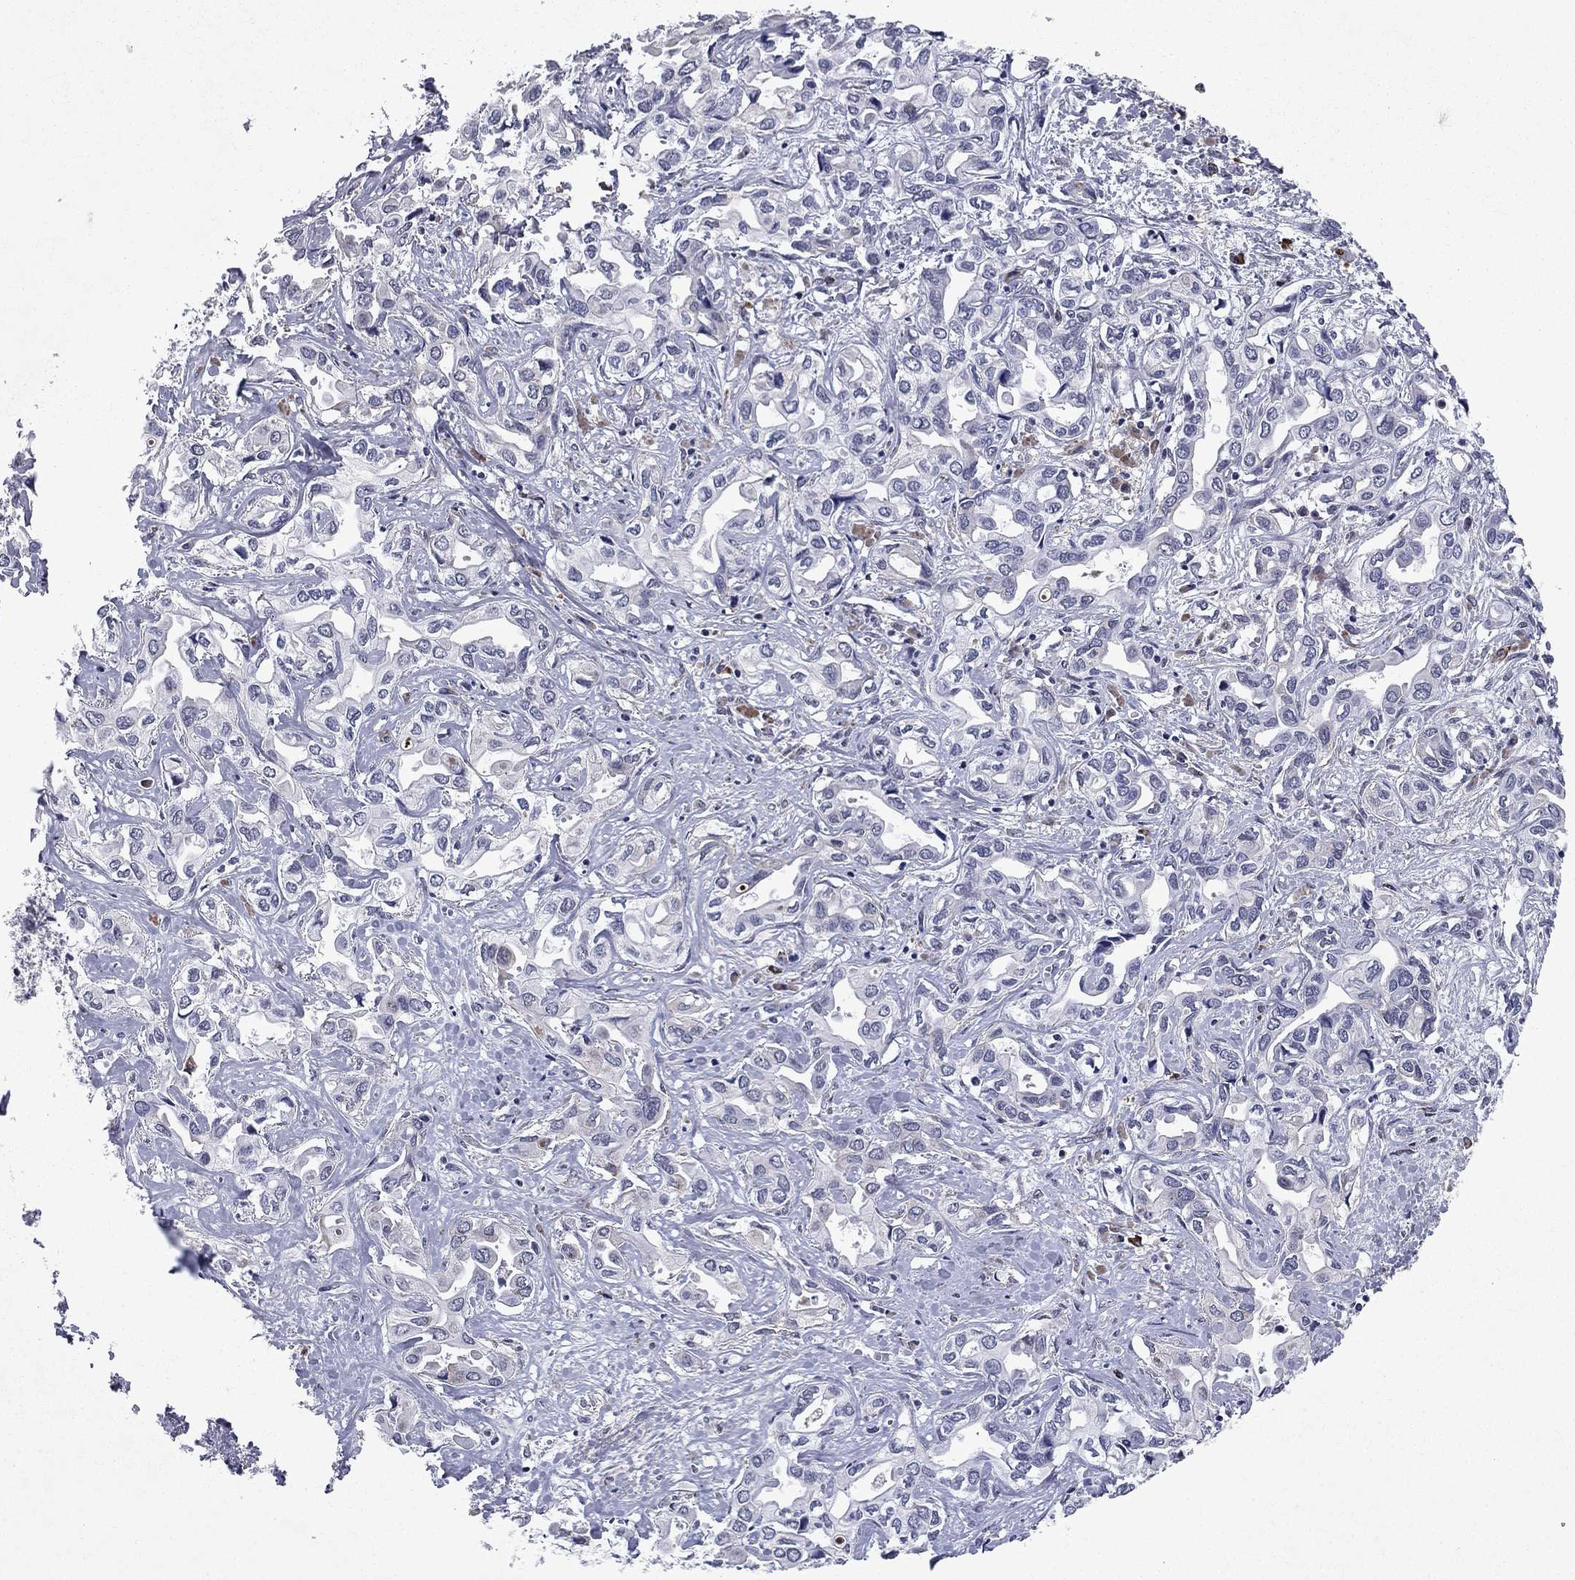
{"staining": {"intensity": "negative", "quantity": "none", "location": "none"}, "tissue": "liver cancer", "cell_type": "Tumor cells", "image_type": "cancer", "snomed": [{"axis": "morphology", "description": "Cholangiocarcinoma"}, {"axis": "topography", "description": "Liver"}], "caption": "Liver cholangiocarcinoma was stained to show a protein in brown. There is no significant staining in tumor cells. (Brightfield microscopy of DAB (3,3'-diaminobenzidine) immunohistochemistry (IHC) at high magnification).", "gene": "ECM1", "patient": {"sex": "female", "age": 64}}